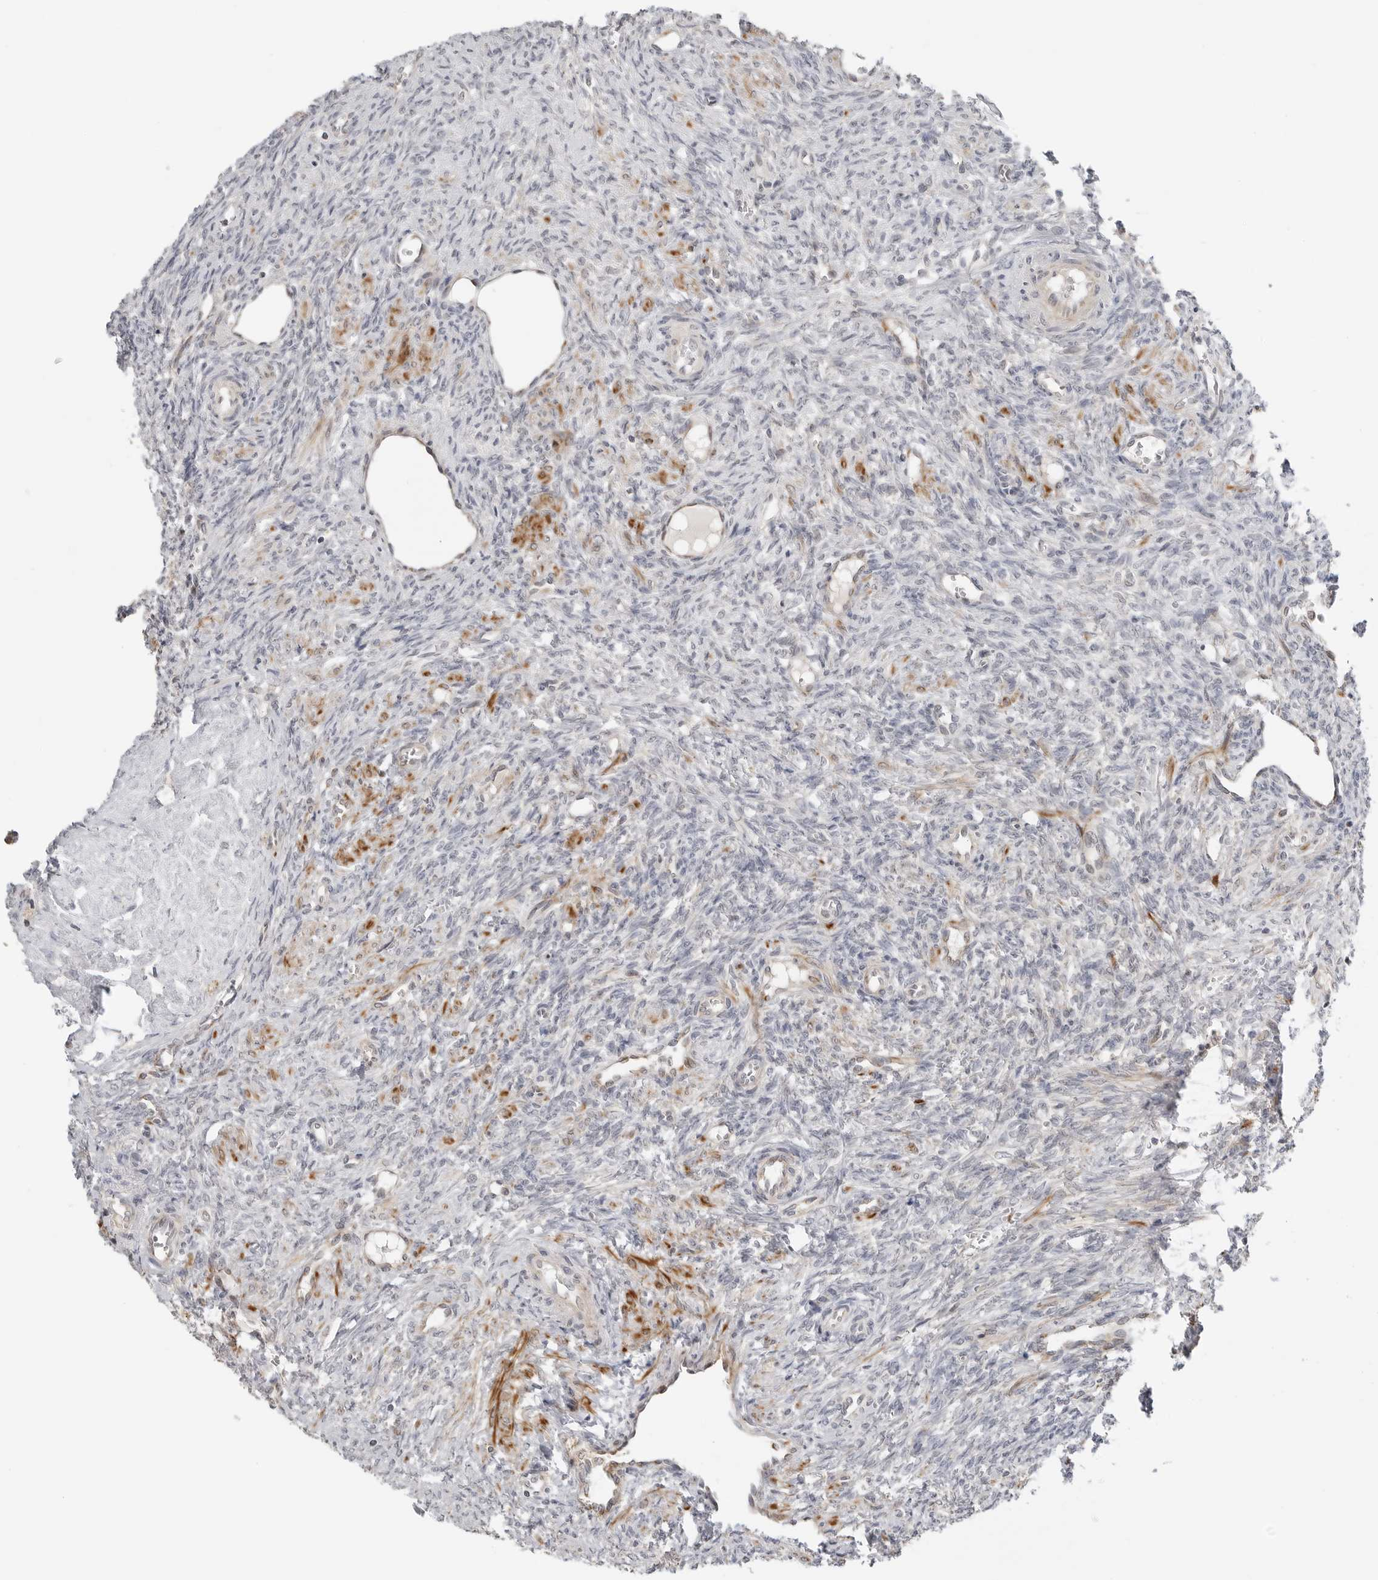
{"staining": {"intensity": "negative", "quantity": "none", "location": "none"}, "tissue": "ovary", "cell_type": "Ovarian stroma cells", "image_type": "normal", "snomed": [{"axis": "morphology", "description": "Normal tissue, NOS"}, {"axis": "topography", "description": "Ovary"}], "caption": "This is a histopathology image of immunohistochemistry (IHC) staining of normal ovary, which shows no positivity in ovarian stroma cells.", "gene": "PEX2", "patient": {"sex": "female", "age": 41}}